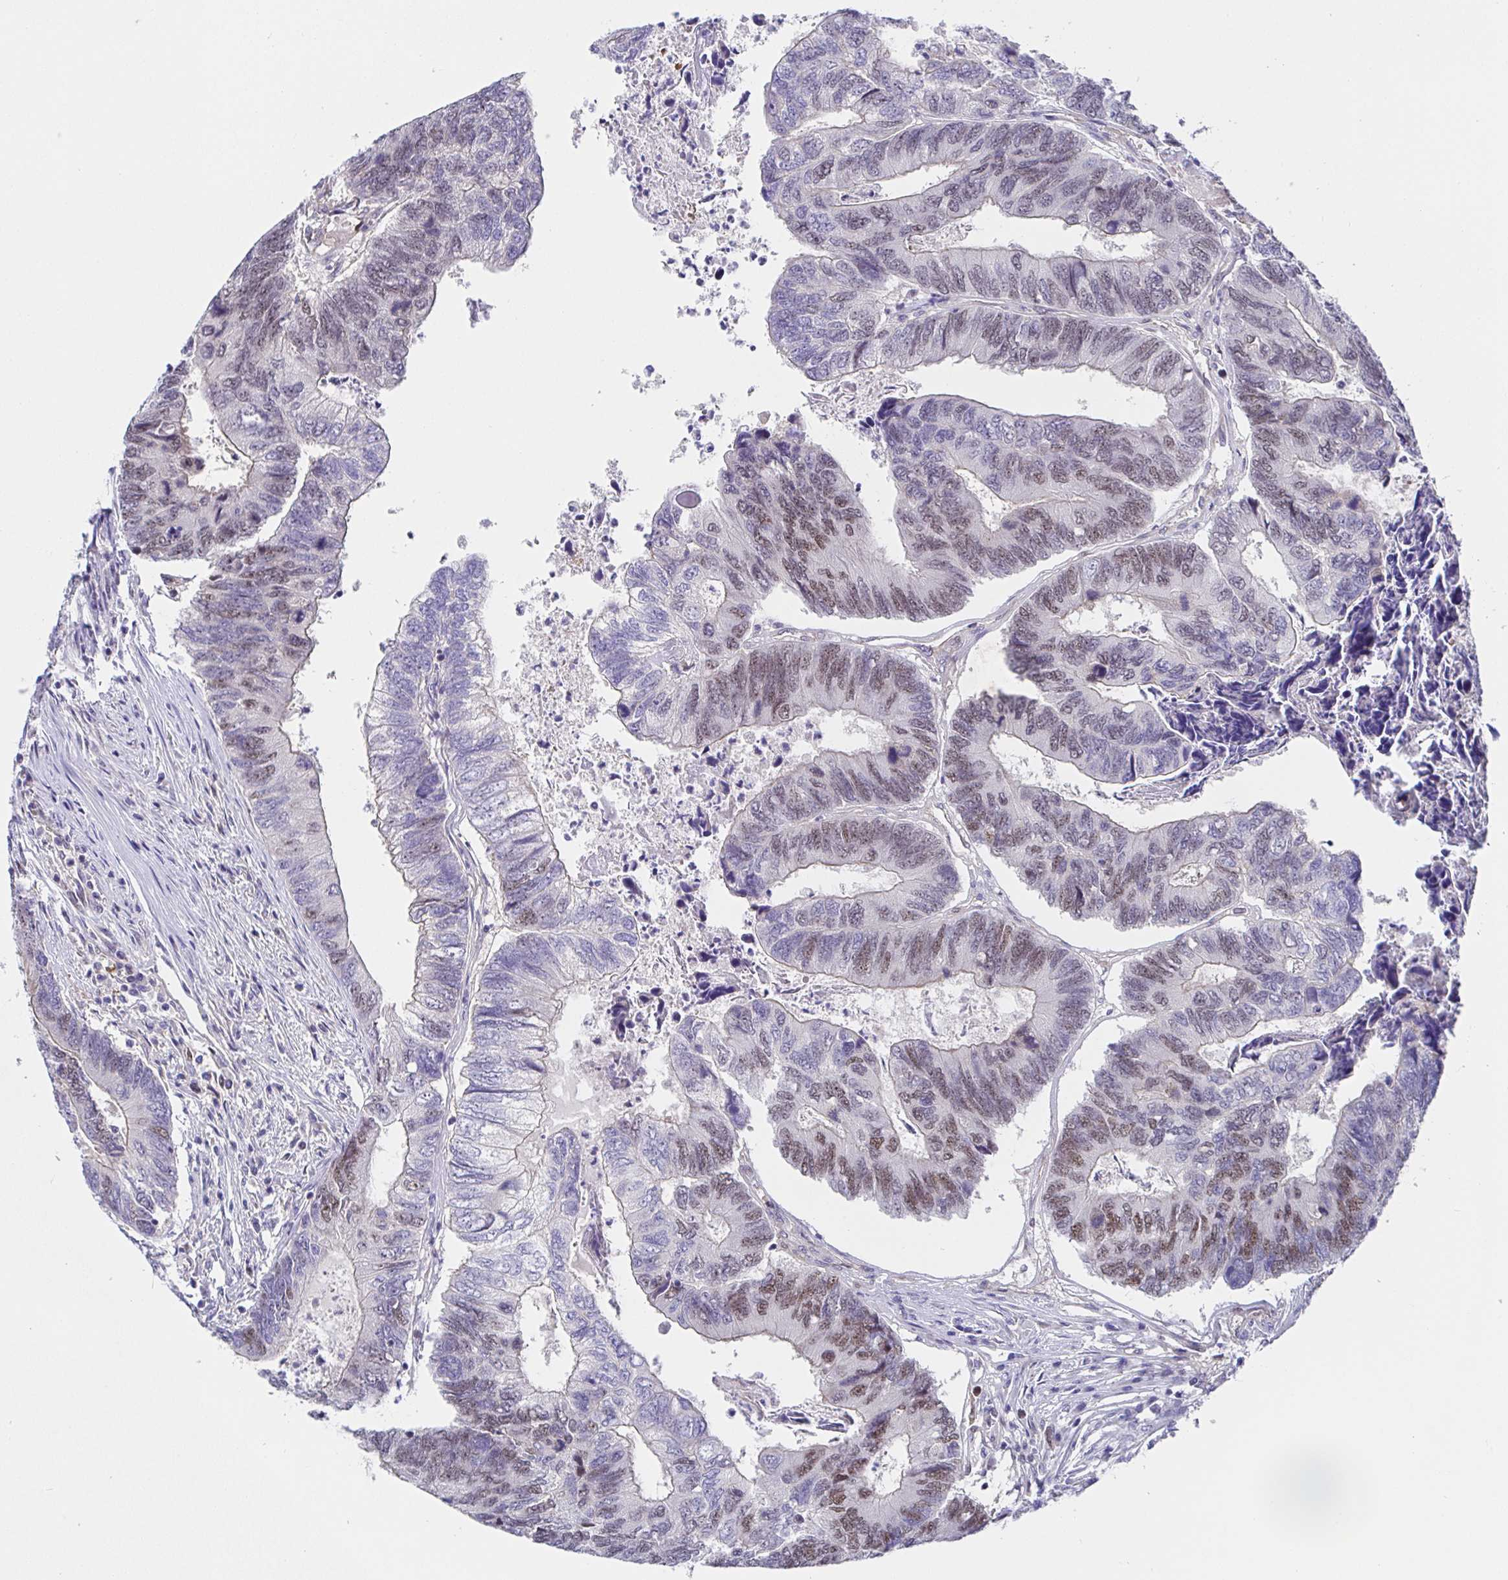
{"staining": {"intensity": "moderate", "quantity": "<25%", "location": "nuclear"}, "tissue": "colorectal cancer", "cell_type": "Tumor cells", "image_type": "cancer", "snomed": [{"axis": "morphology", "description": "Adenocarcinoma, NOS"}, {"axis": "topography", "description": "Colon"}], "caption": "IHC micrograph of neoplastic tissue: colorectal cancer stained using immunohistochemistry (IHC) exhibits low levels of moderate protein expression localized specifically in the nuclear of tumor cells, appearing as a nuclear brown color.", "gene": "TIMELESS", "patient": {"sex": "female", "age": 67}}